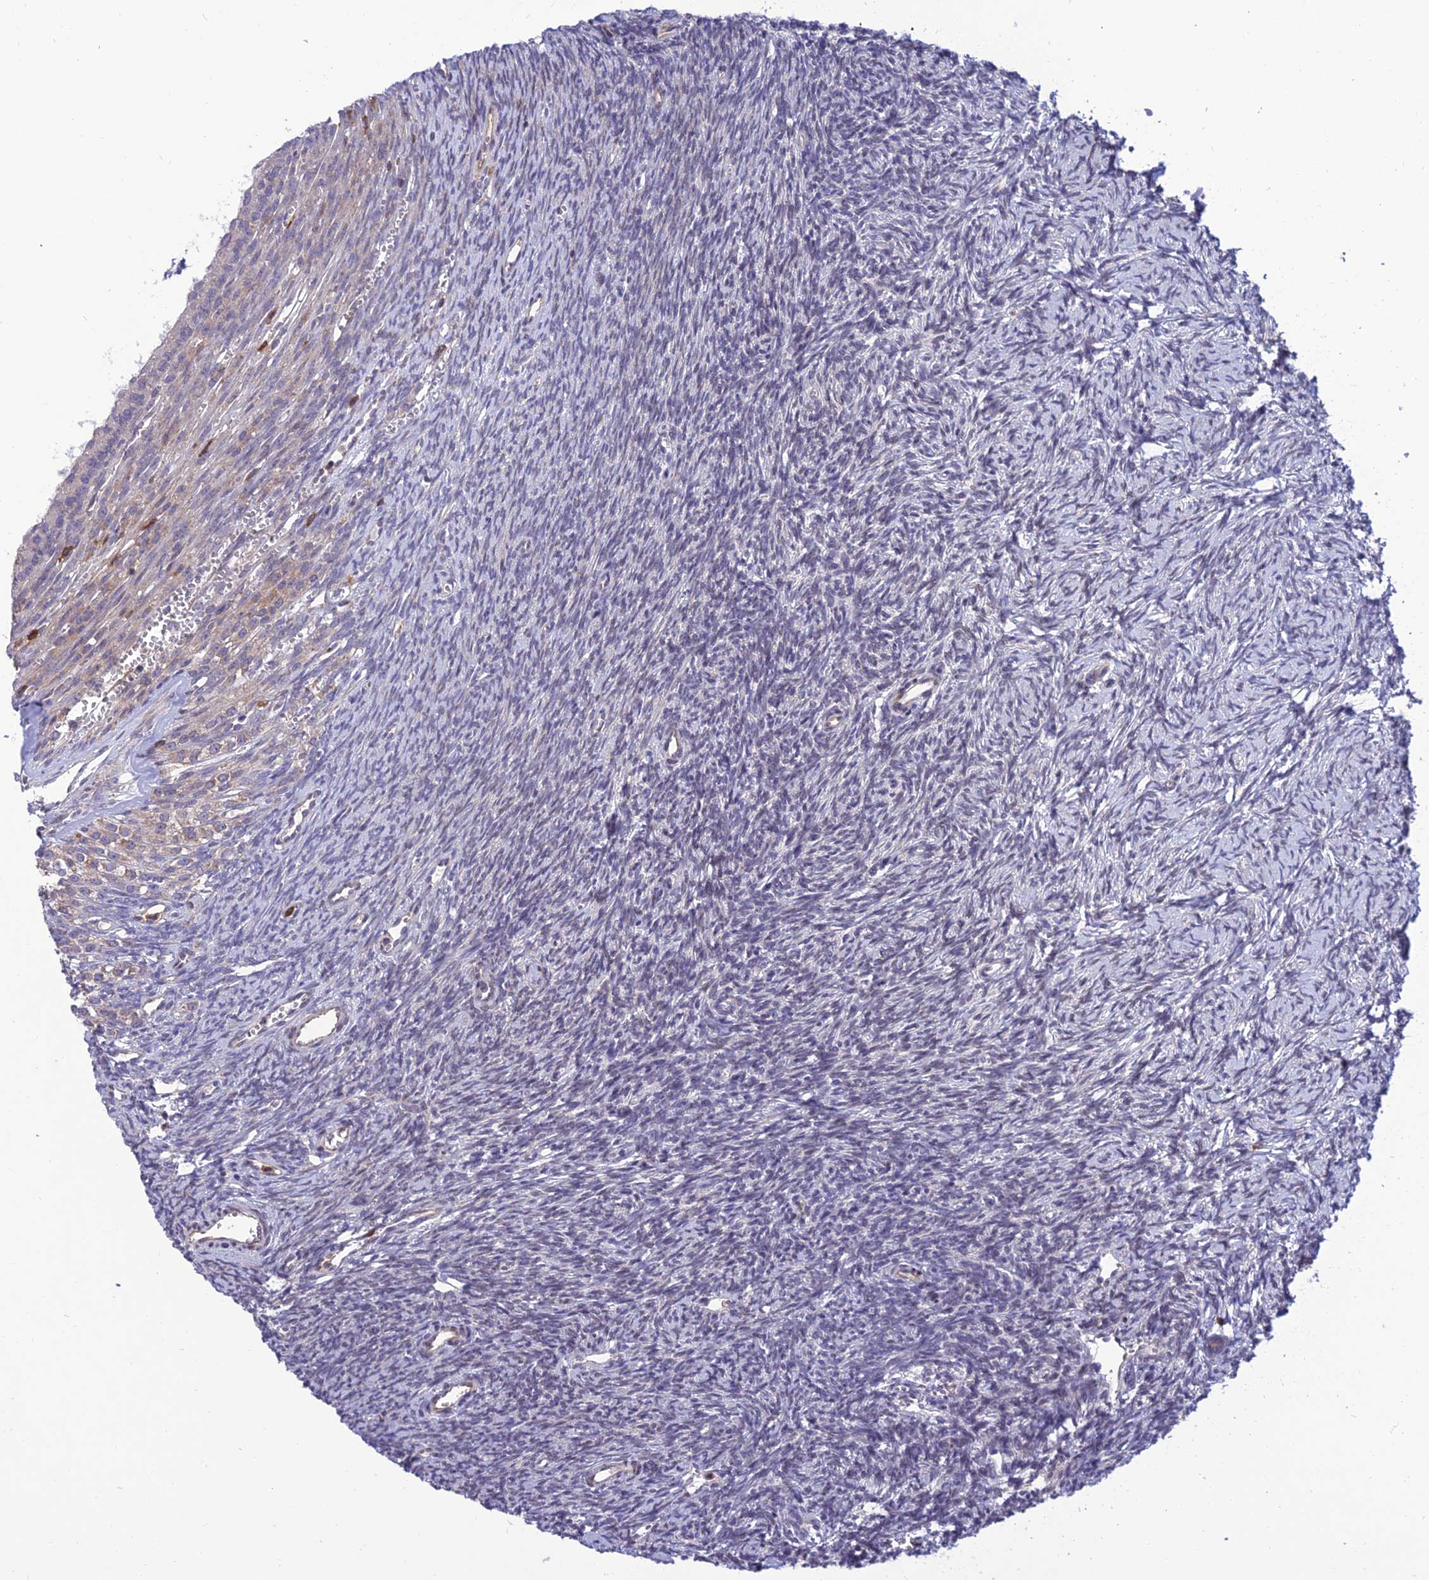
{"staining": {"intensity": "negative", "quantity": "none", "location": "none"}, "tissue": "ovary", "cell_type": "Ovarian stroma cells", "image_type": "normal", "snomed": [{"axis": "morphology", "description": "Normal tissue, NOS"}, {"axis": "topography", "description": "Ovary"}], "caption": "Ovary stained for a protein using IHC demonstrates no positivity ovarian stroma cells.", "gene": "FAM76A", "patient": {"sex": "female", "age": 39}}